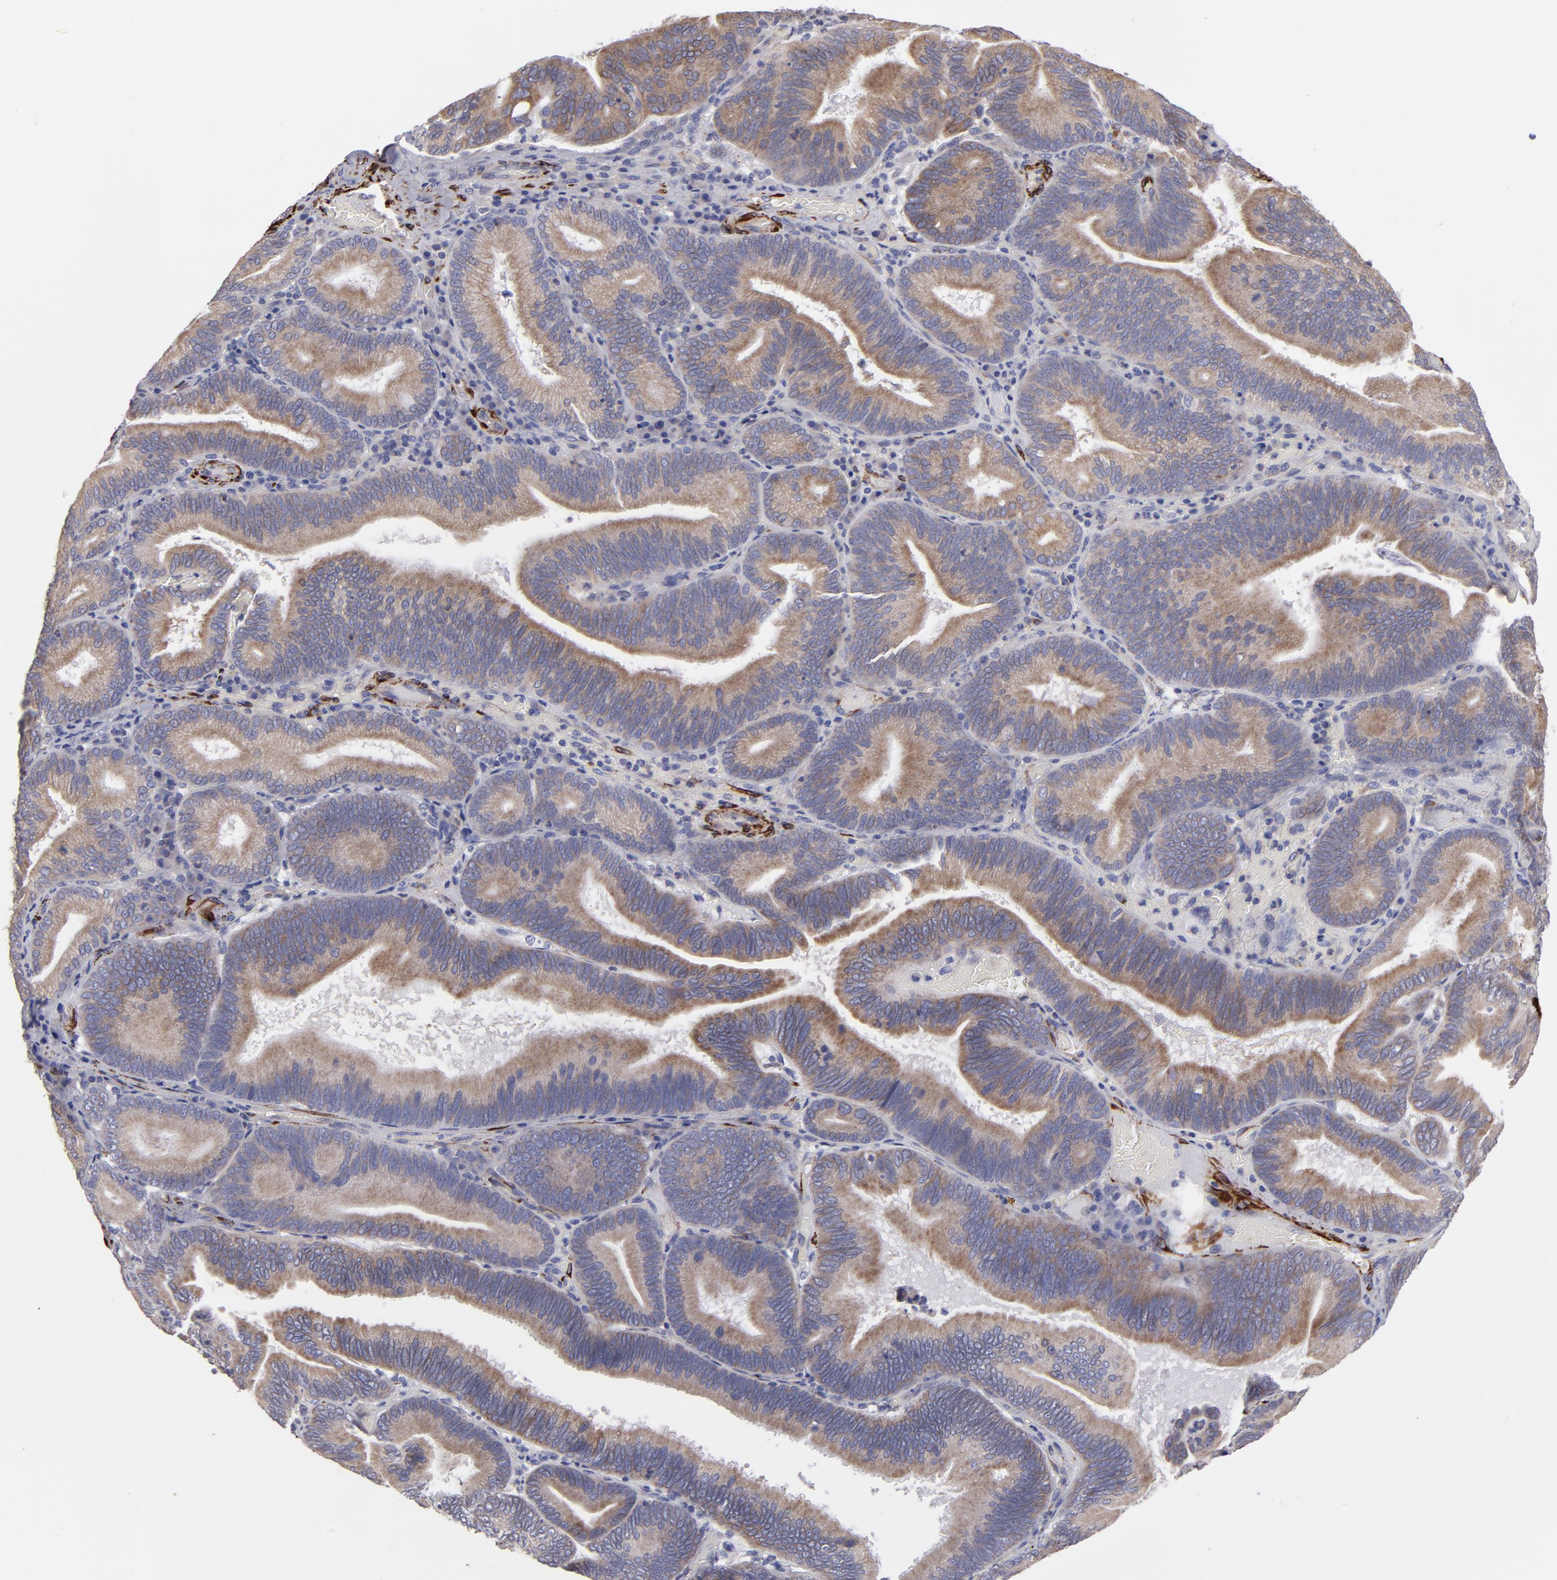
{"staining": {"intensity": "moderate", "quantity": ">75%", "location": "cytoplasmic/membranous"}, "tissue": "pancreatic cancer", "cell_type": "Tumor cells", "image_type": "cancer", "snomed": [{"axis": "morphology", "description": "Adenocarcinoma, NOS"}, {"axis": "topography", "description": "Pancreas"}], "caption": "Immunohistochemical staining of human pancreatic cancer (adenocarcinoma) demonstrates medium levels of moderate cytoplasmic/membranous protein positivity in approximately >75% of tumor cells. The staining was performed using DAB (3,3'-diaminobenzidine), with brown indicating positive protein expression. Nuclei are stained blue with hematoxylin.", "gene": "SLMAP", "patient": {"sex": "male", "age": 82}}